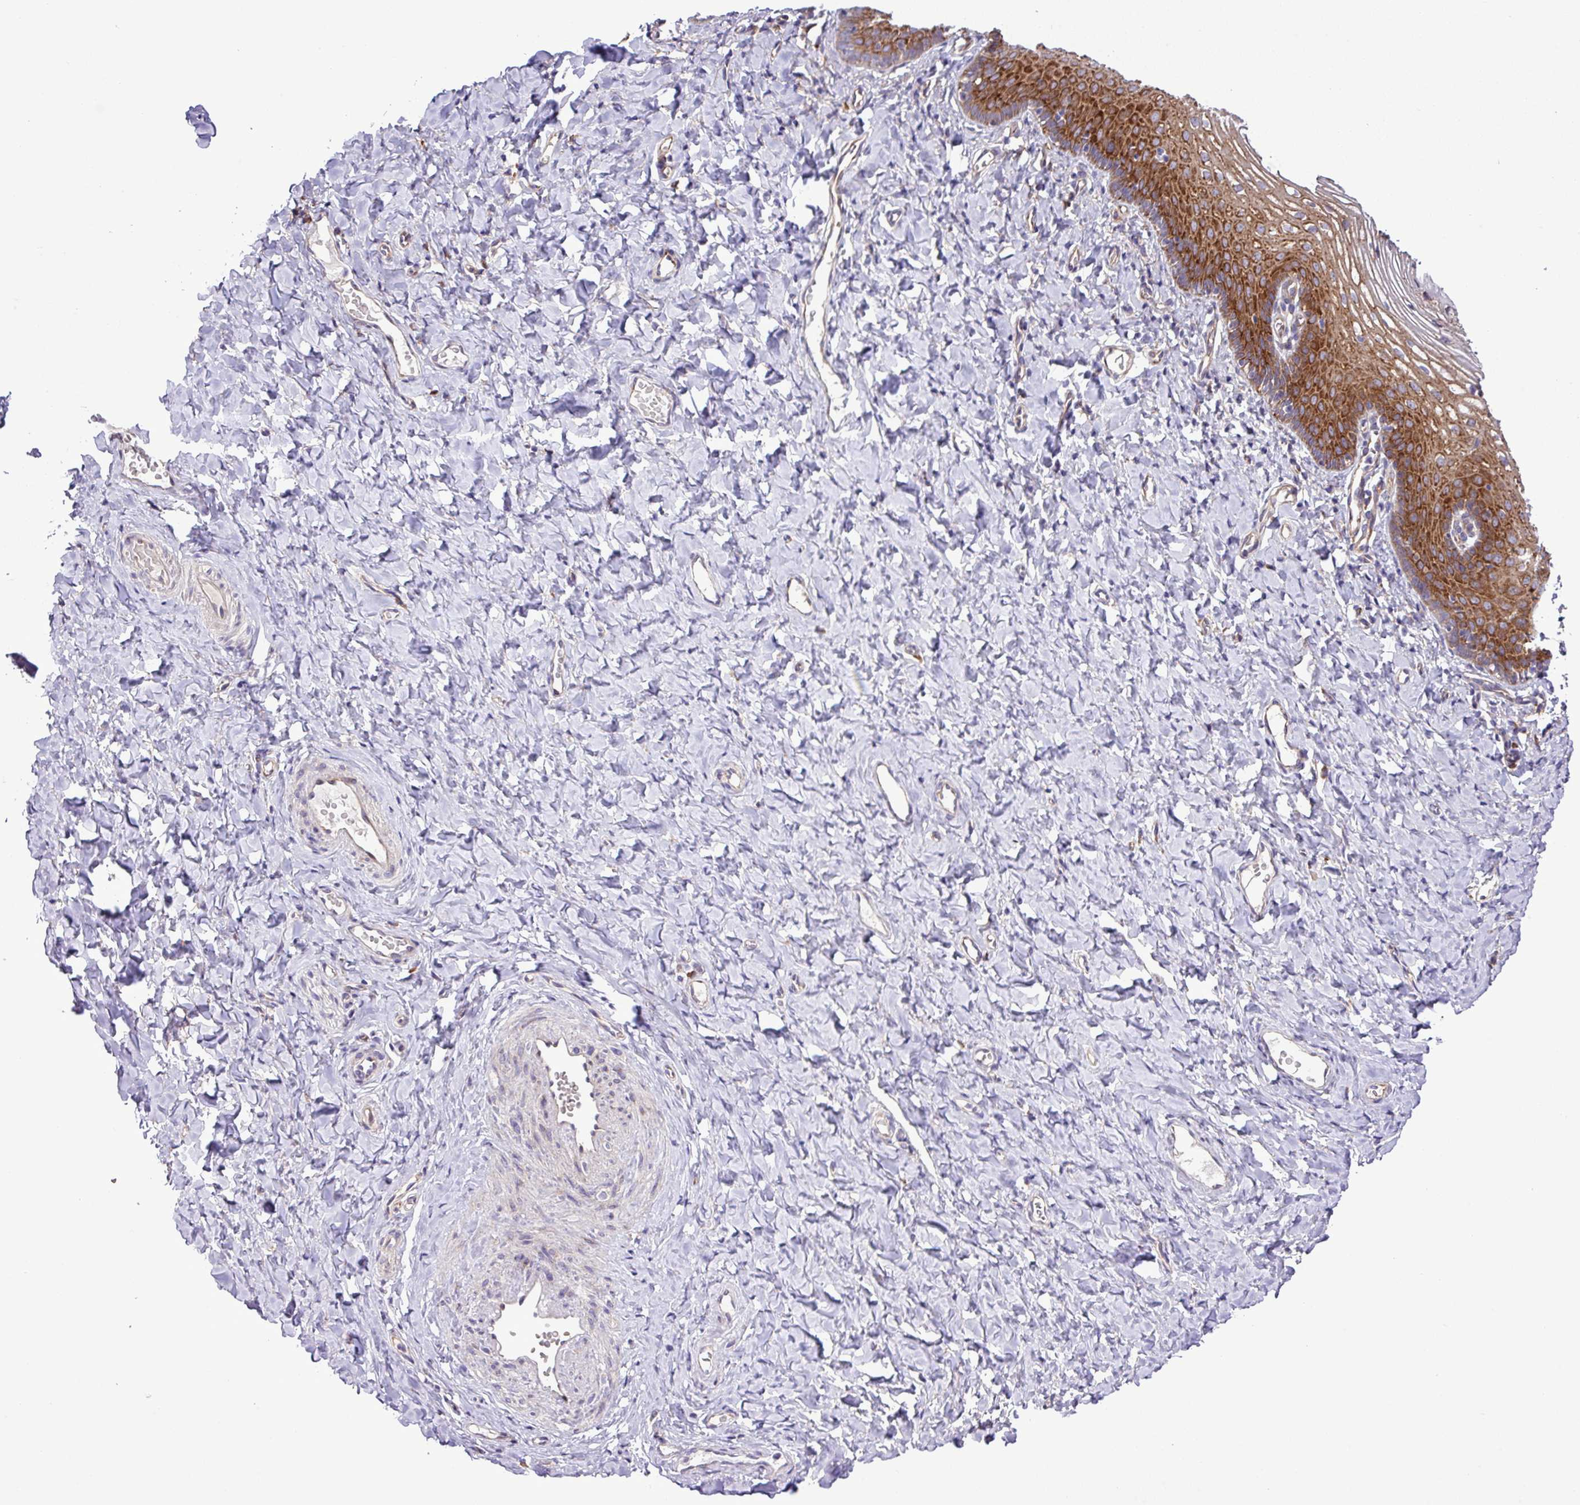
{"staining": {"intensity": "strong", "quantity": "25%-75%", "location": "cytoplasmic/membranous"}, "tissue": "vagina", "cell_type": "Squamous epithelial cells", "image_type": "normal", "snomed": [{"axis": "morphology", "description": "Normal tissue, NOS"}, {"axis": "topography", "description": "Vagina"}], "caption": "IHC staining of normal vagina, which displays high levels of strong cytoplasmic/membranous staining in about 25%-75% of squamous epithelial cells indicating strong cytoplasmic/membranous protein expression. The staining was performed using DAB (3,3'-diaminobenzidine) (brown) for protein detection and nuclei were counterstained in hematoxylin (blue).", "gene": "RPL13", "patient": {"sex": "female", "age": 60}}